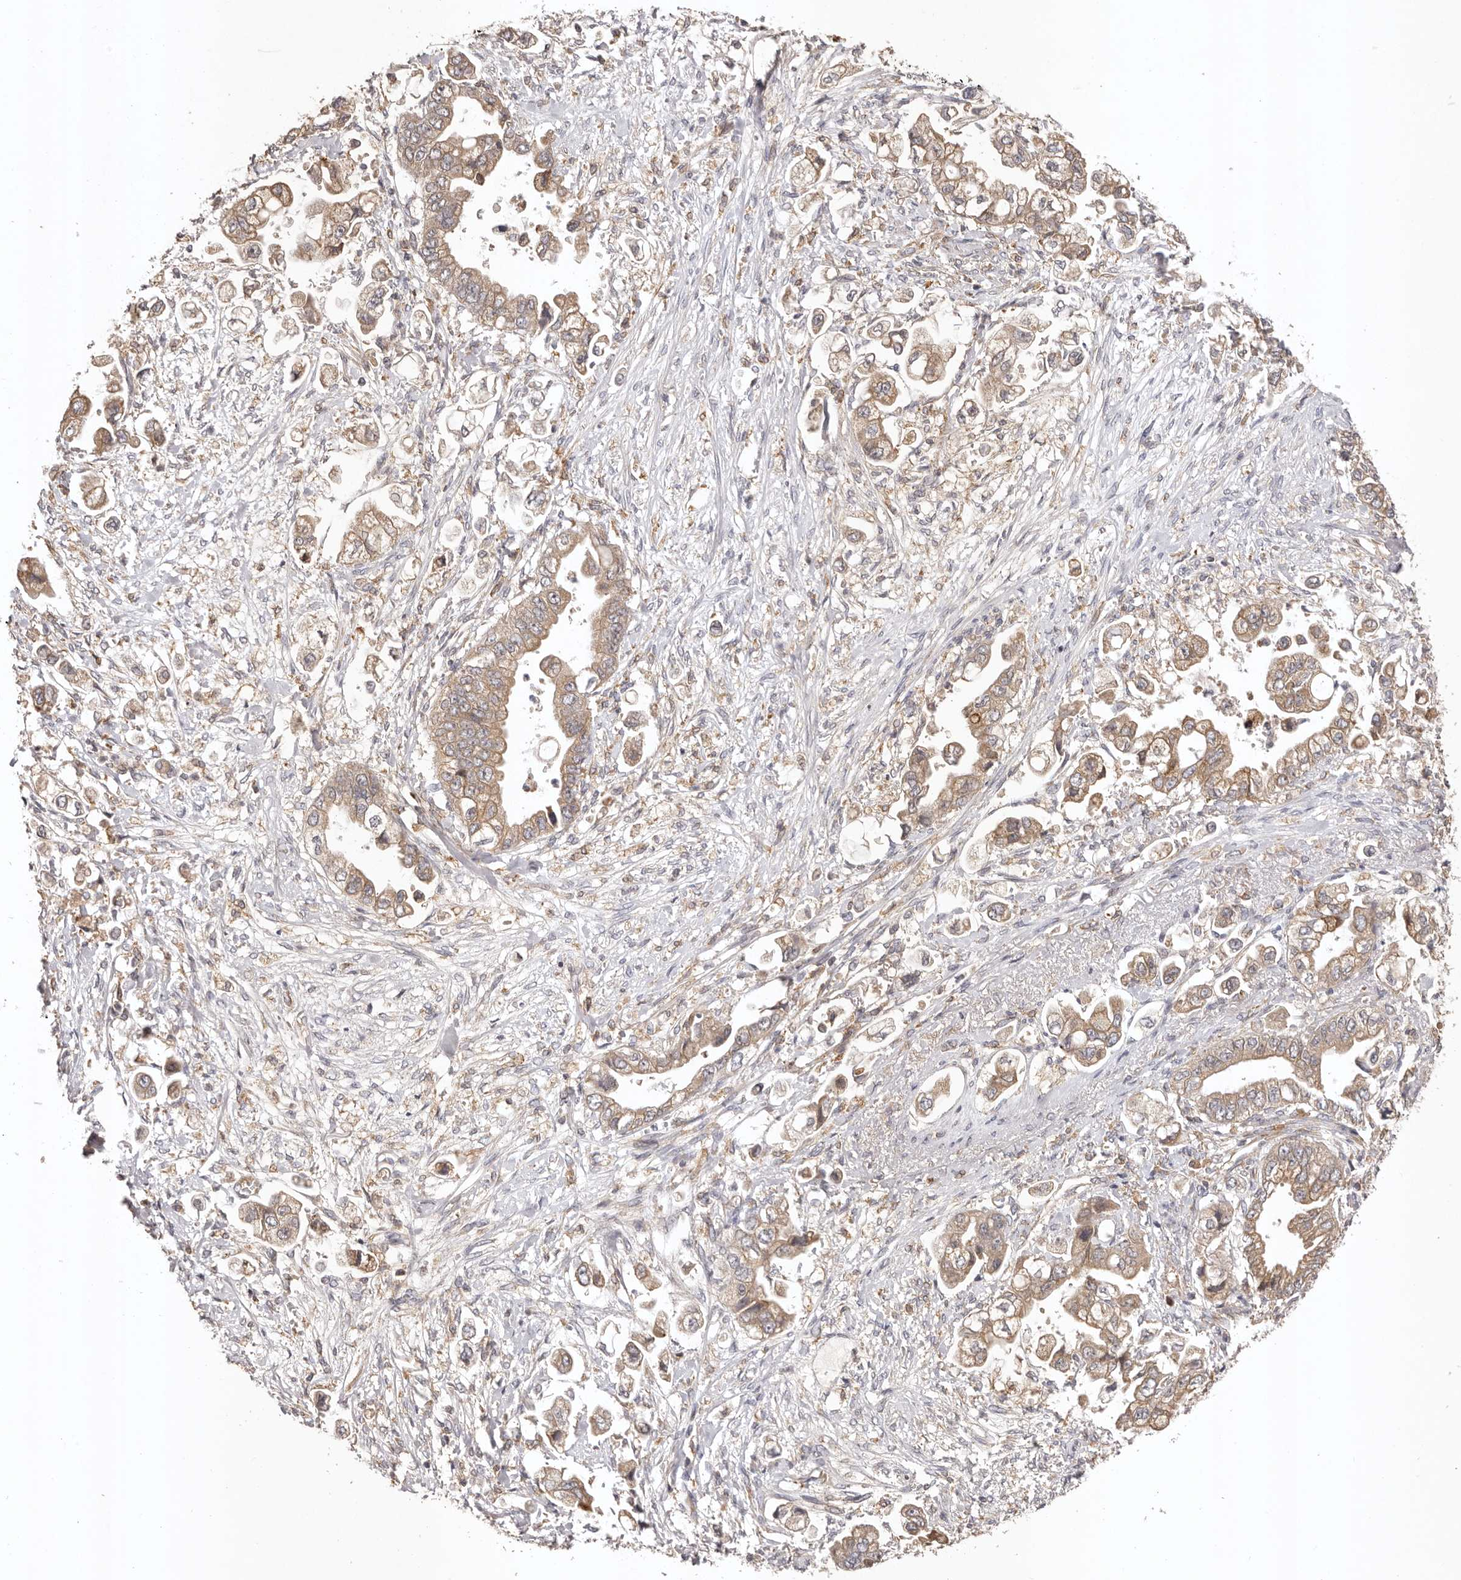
{"staining": {"intensity": "moderate", "quantity": ">75%", "location": "cytoplasmic/membranous"}, "tissue": "stomach cancer", "cell_type": "Tumor cells", "image_type": "cancer", "snomed": [{"axis": "morphology", "description": "Adenocarcinoma, NOS"}, {"axis": "topography", "description": "Stomach"}], "caption": "Stomach cancer stained with DAB immunohistochemistry shows medium levels of moderate cytoplasmic/membranous staining in about >75% of tumor cells. The protein is shown in brown color, while the nuclei are stained blue.", "gene": "UBR2", "patient": {"sex": "male", "age": 62}}